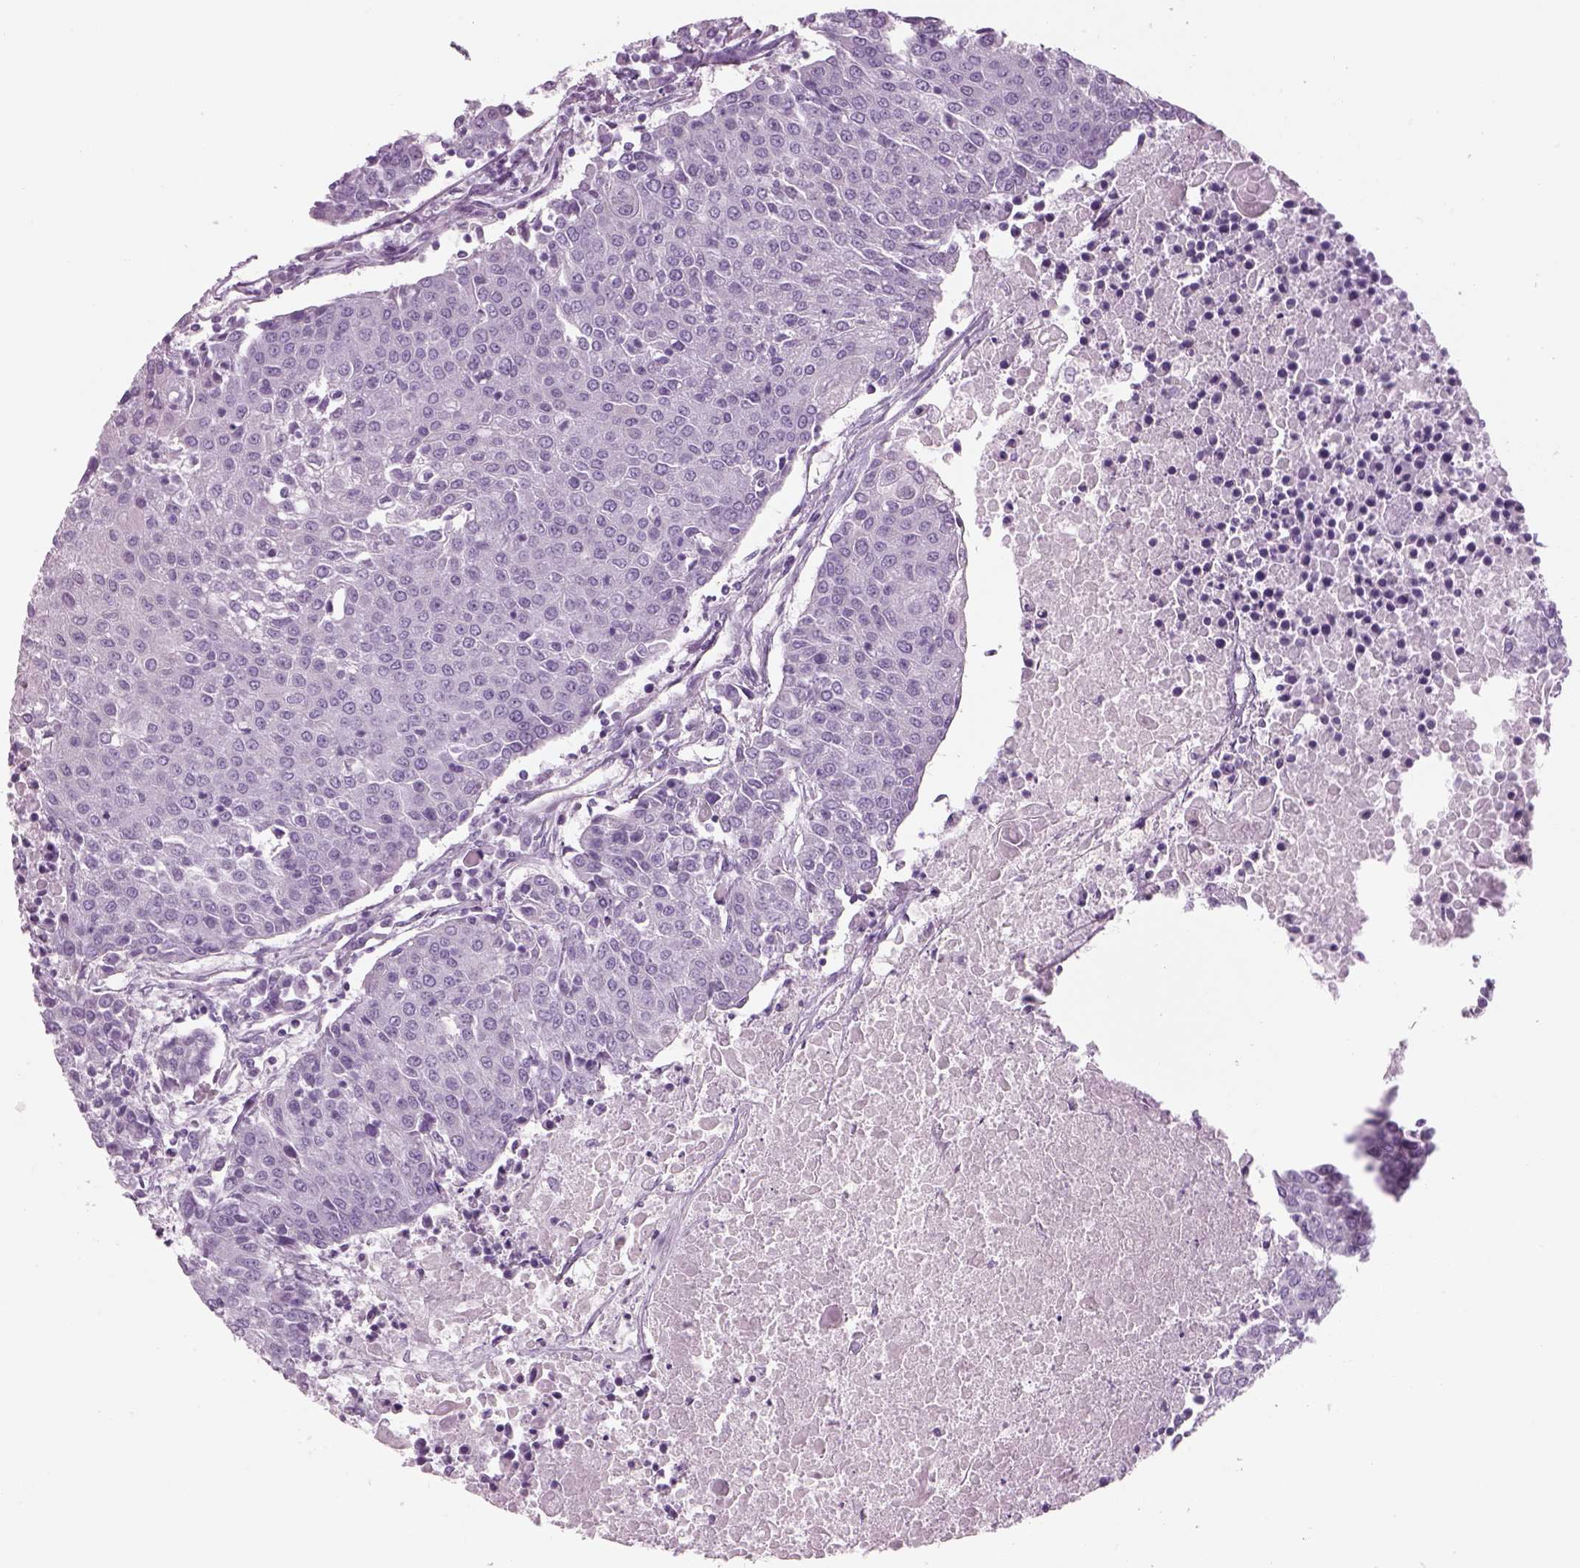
{"staining": {"intensity": "negative", "quantity": "none", "location": "none"}, "tissue": "urothelial cancer", "cell_type": "Tumor cells", "image_type": "cancer", "snomed": [{"axis": "morphology", "description": "Urothelial carcinoma, High grade"}, {"axis": "topography", "description": "Urinary bladder"}], "caption": "Tumor cells are negative for brown protein staining in urothelial cancer.", "gene": "GAS2L2", "patient": {"sex": "female", "age": 85}}